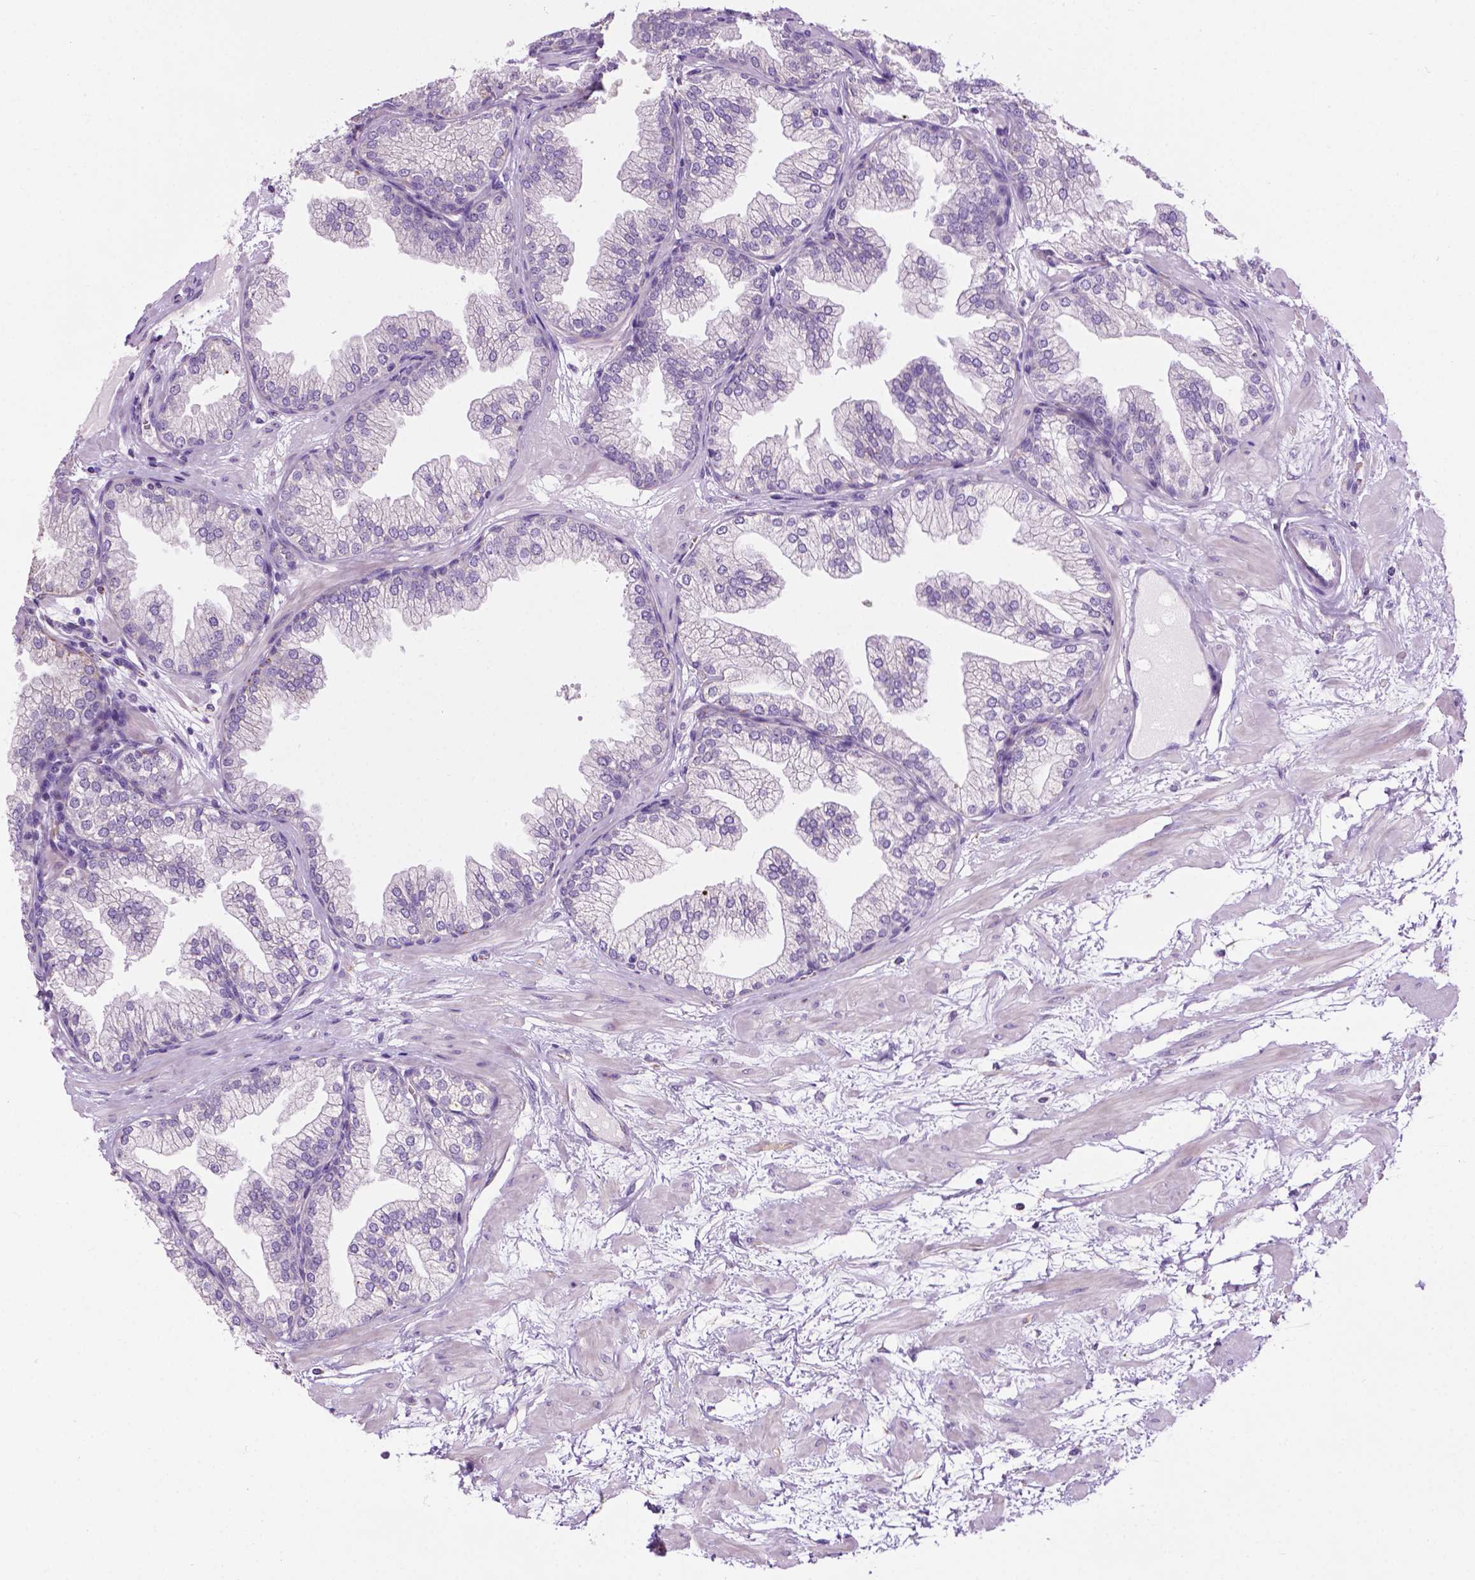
{"staining": {"intensity": "negative", "quantity": "none", "location": "none"}, "tissue": "prostate", "cell_type": "Glandular cells", "image_type": "normal", "snomed": [{"axis": "morphology", "description": "Normal tissue, NOS"}, {"axis": "topography", "description": "Prostate"}], "caption": "High power microscopy photomicrograph of an IHC micrograph of benign prostate, revealing no significant expression in glandular cells. (DAB immunohistochemistry, high magnification).", "gene": "TMEM132E", "patient": {"sex": "male", "age": 37}}